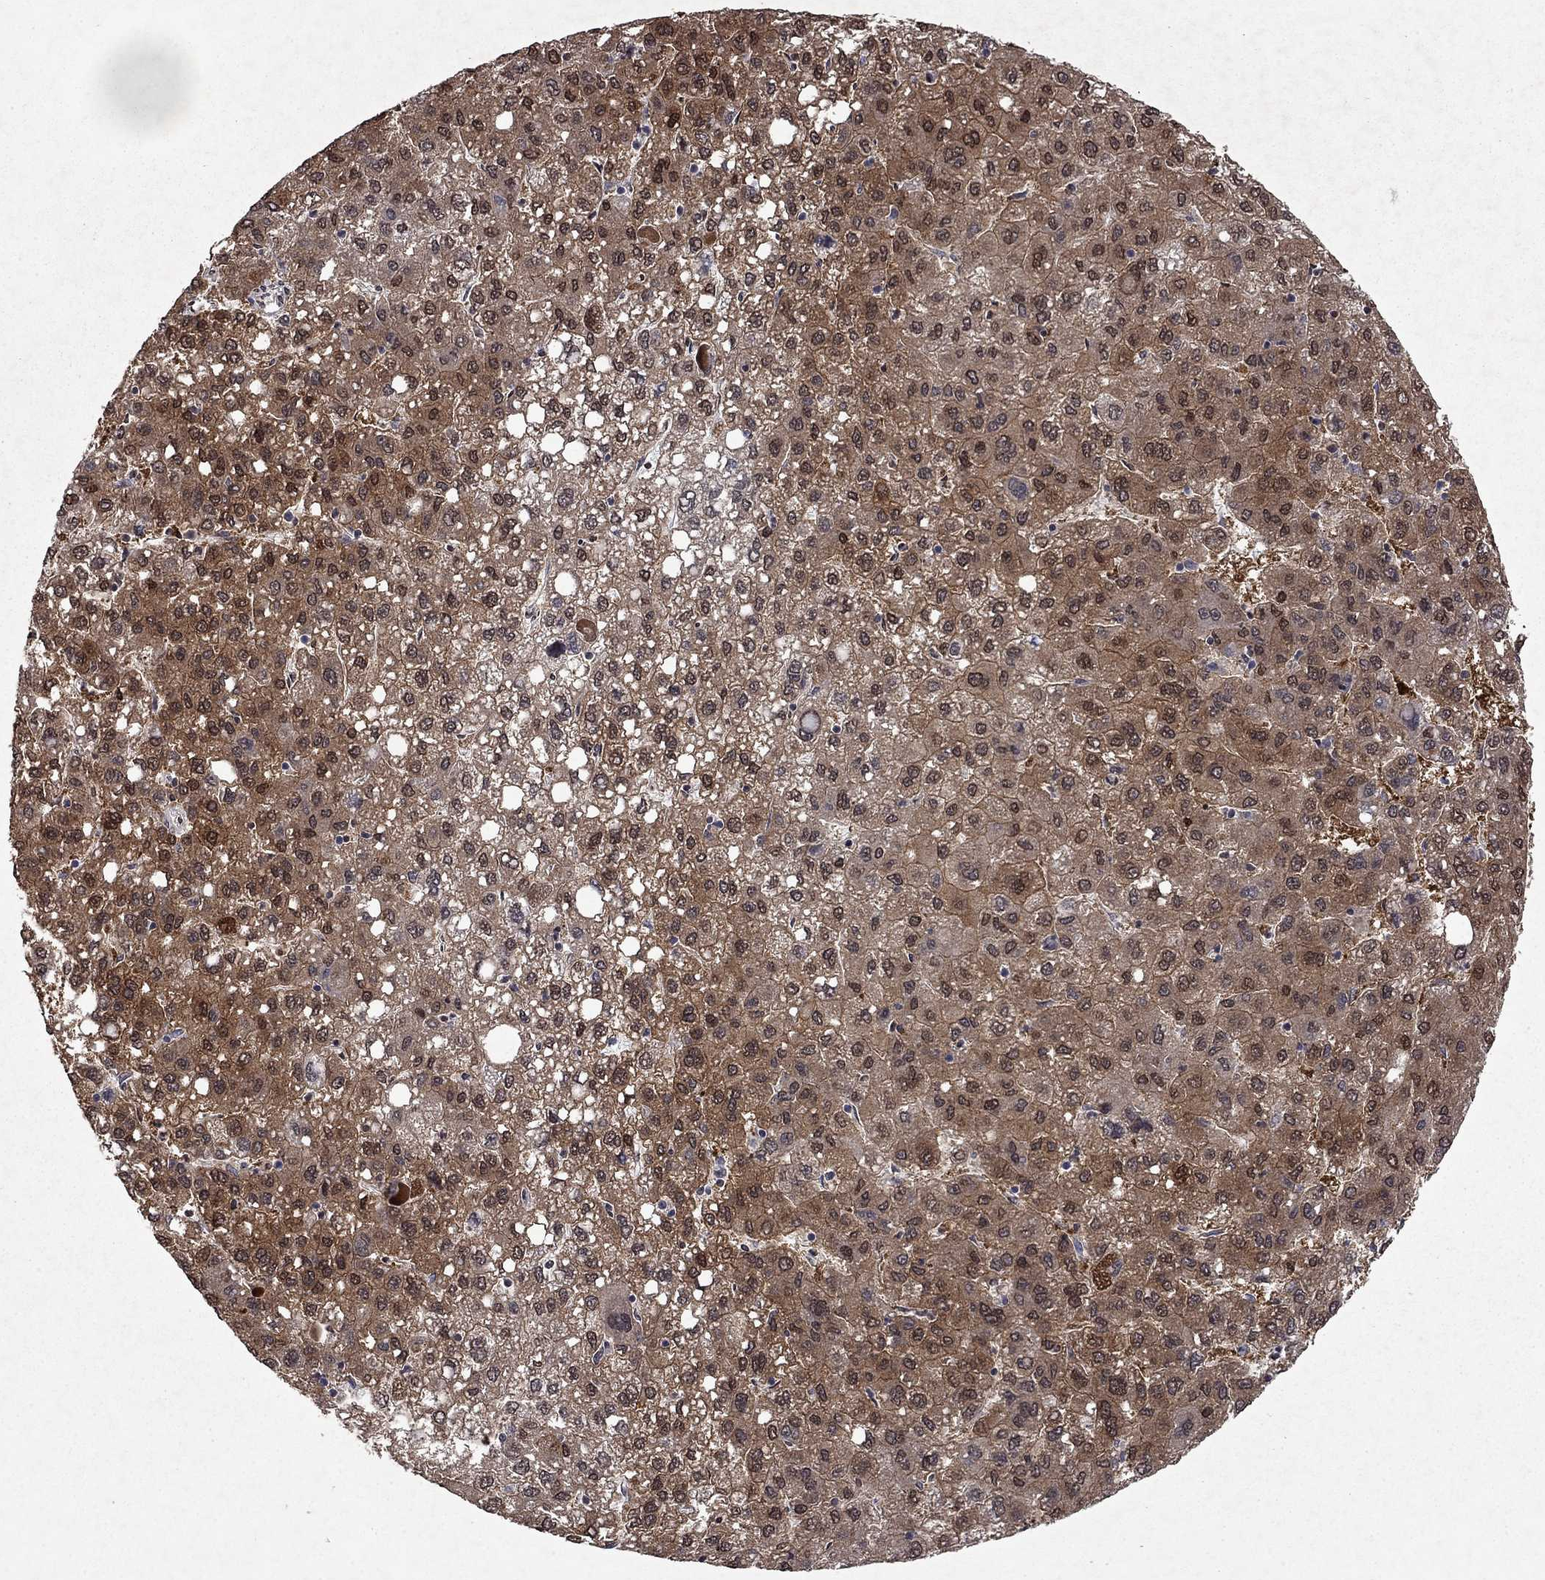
{"staining": {"intensity": "moderate", "quantity": "25%-75%", "location": "cytoplasmic/membranous,nuclear"}, "tissue": "liver cancer", "cell_type": "Tumor cells", "image_type": "cancer", "snomed": [{"axis": "morphology", "description": "Carcinoma, Hepatocellular, NOS"}, {"axis": "topography", "description": "Liver"}], "caption": "Immunohistochemistry (IHC) staining of liver cancer (hepatocellular carcinoma), which displays medium levels of moderate cytoplasmic/membranous and nuclear expression in approximately 25%-75% of tumor cells indicating moderate cytoplasmic/membranous and nuclear protein positivity. The staining was performed using DAB (3,3'-diaminobenzidine) (brown) for protein detection and nuclei were counterstained in hematoxylin (blue).", "gene": "TTC38", "patient": {"sex": "female", "age": 82}}